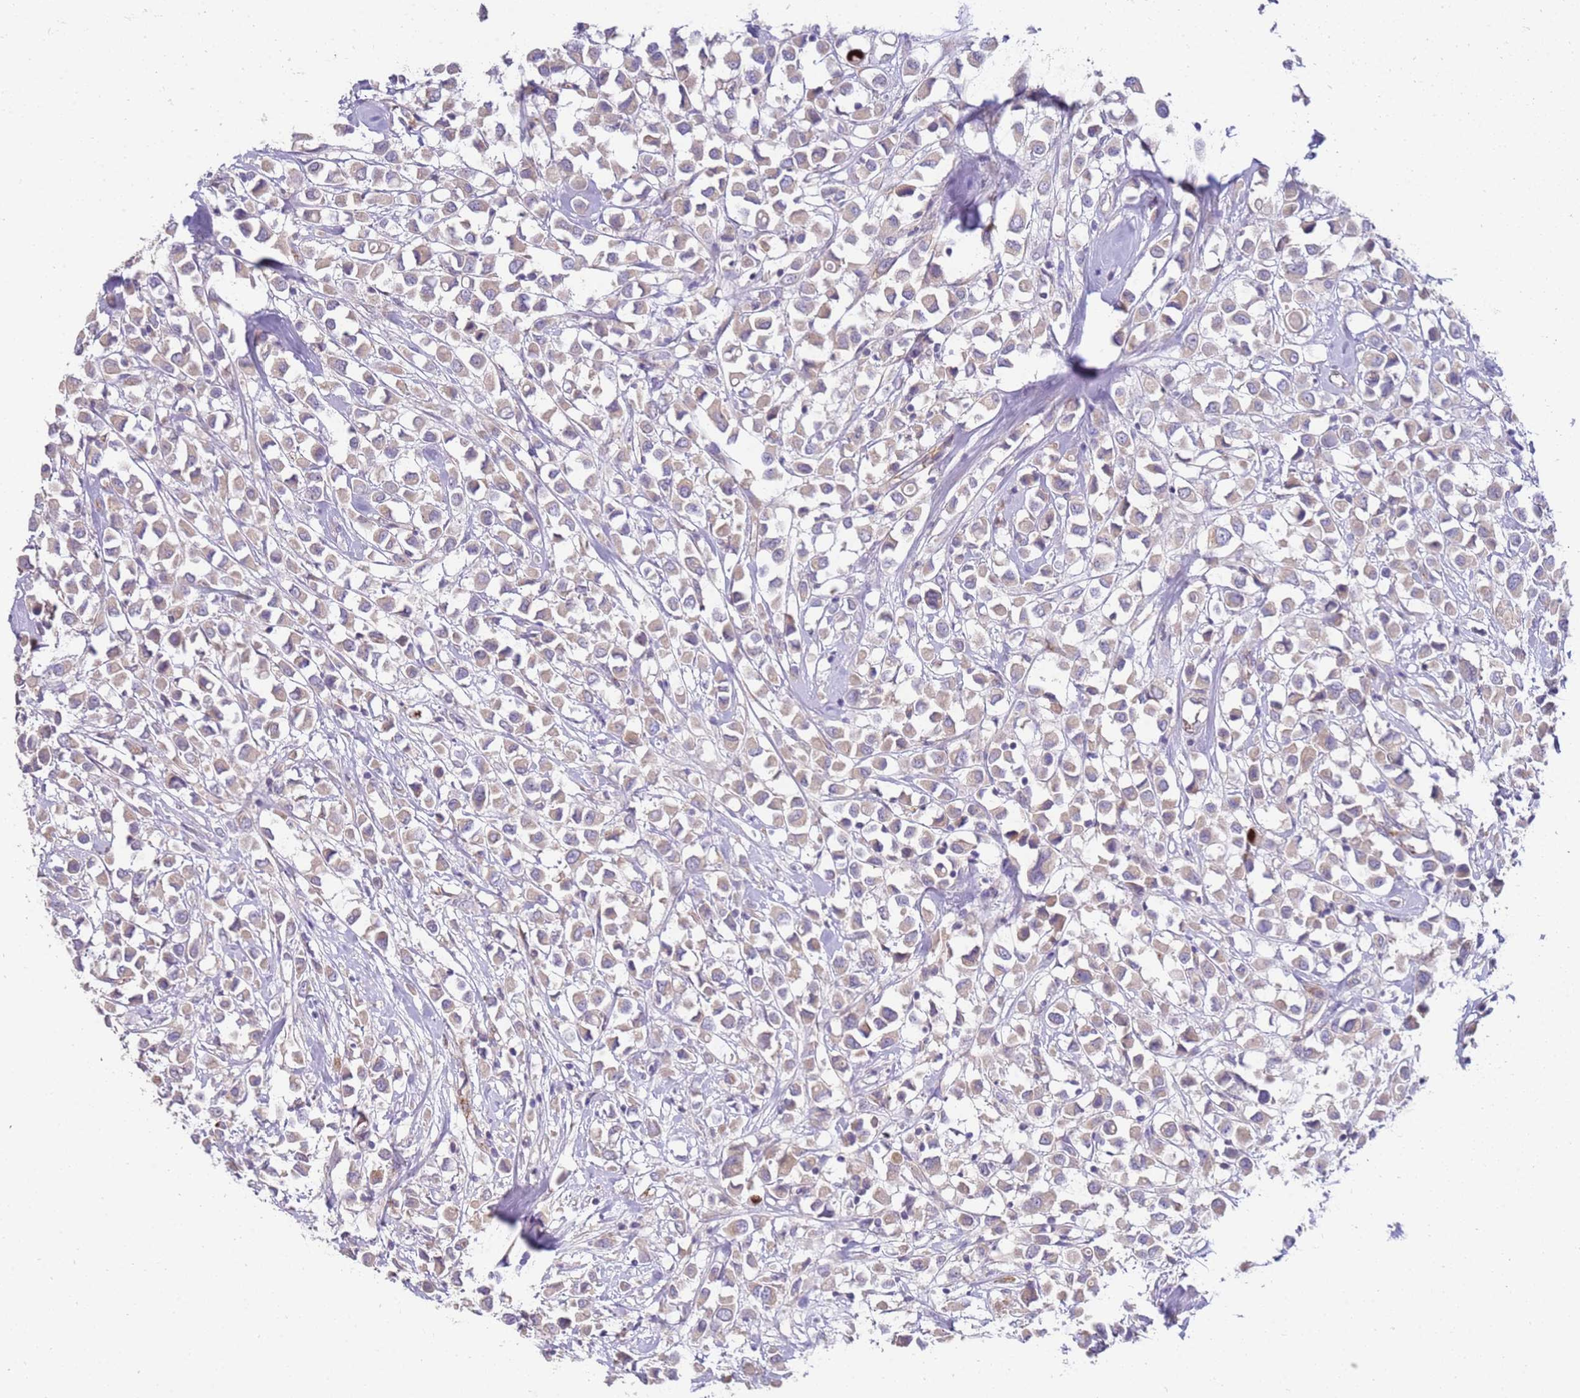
{"staining": {"intensity": "weak", "quantity": "25%-75%", "location": "cytoplasmic/membranous"}, "tissue": "breast cancer", "cell_type": "Tumor cells", "image_type": "cancer", "snomed": [{"axis": "morphology", "description": "Duct carcinoma"}, {"axis": "topography", "description": "Breast"}], "caption": "Immunohistochemistry (DAB (3,3'-diaminobenzidine)) staining of breast intraductal carcinoma displays weak cytoplasmic/membranous protein staining in about 25%-75% of tumor cells.", "gene": "NMUR2", "patient": {"sex": "female", "age": 61}}